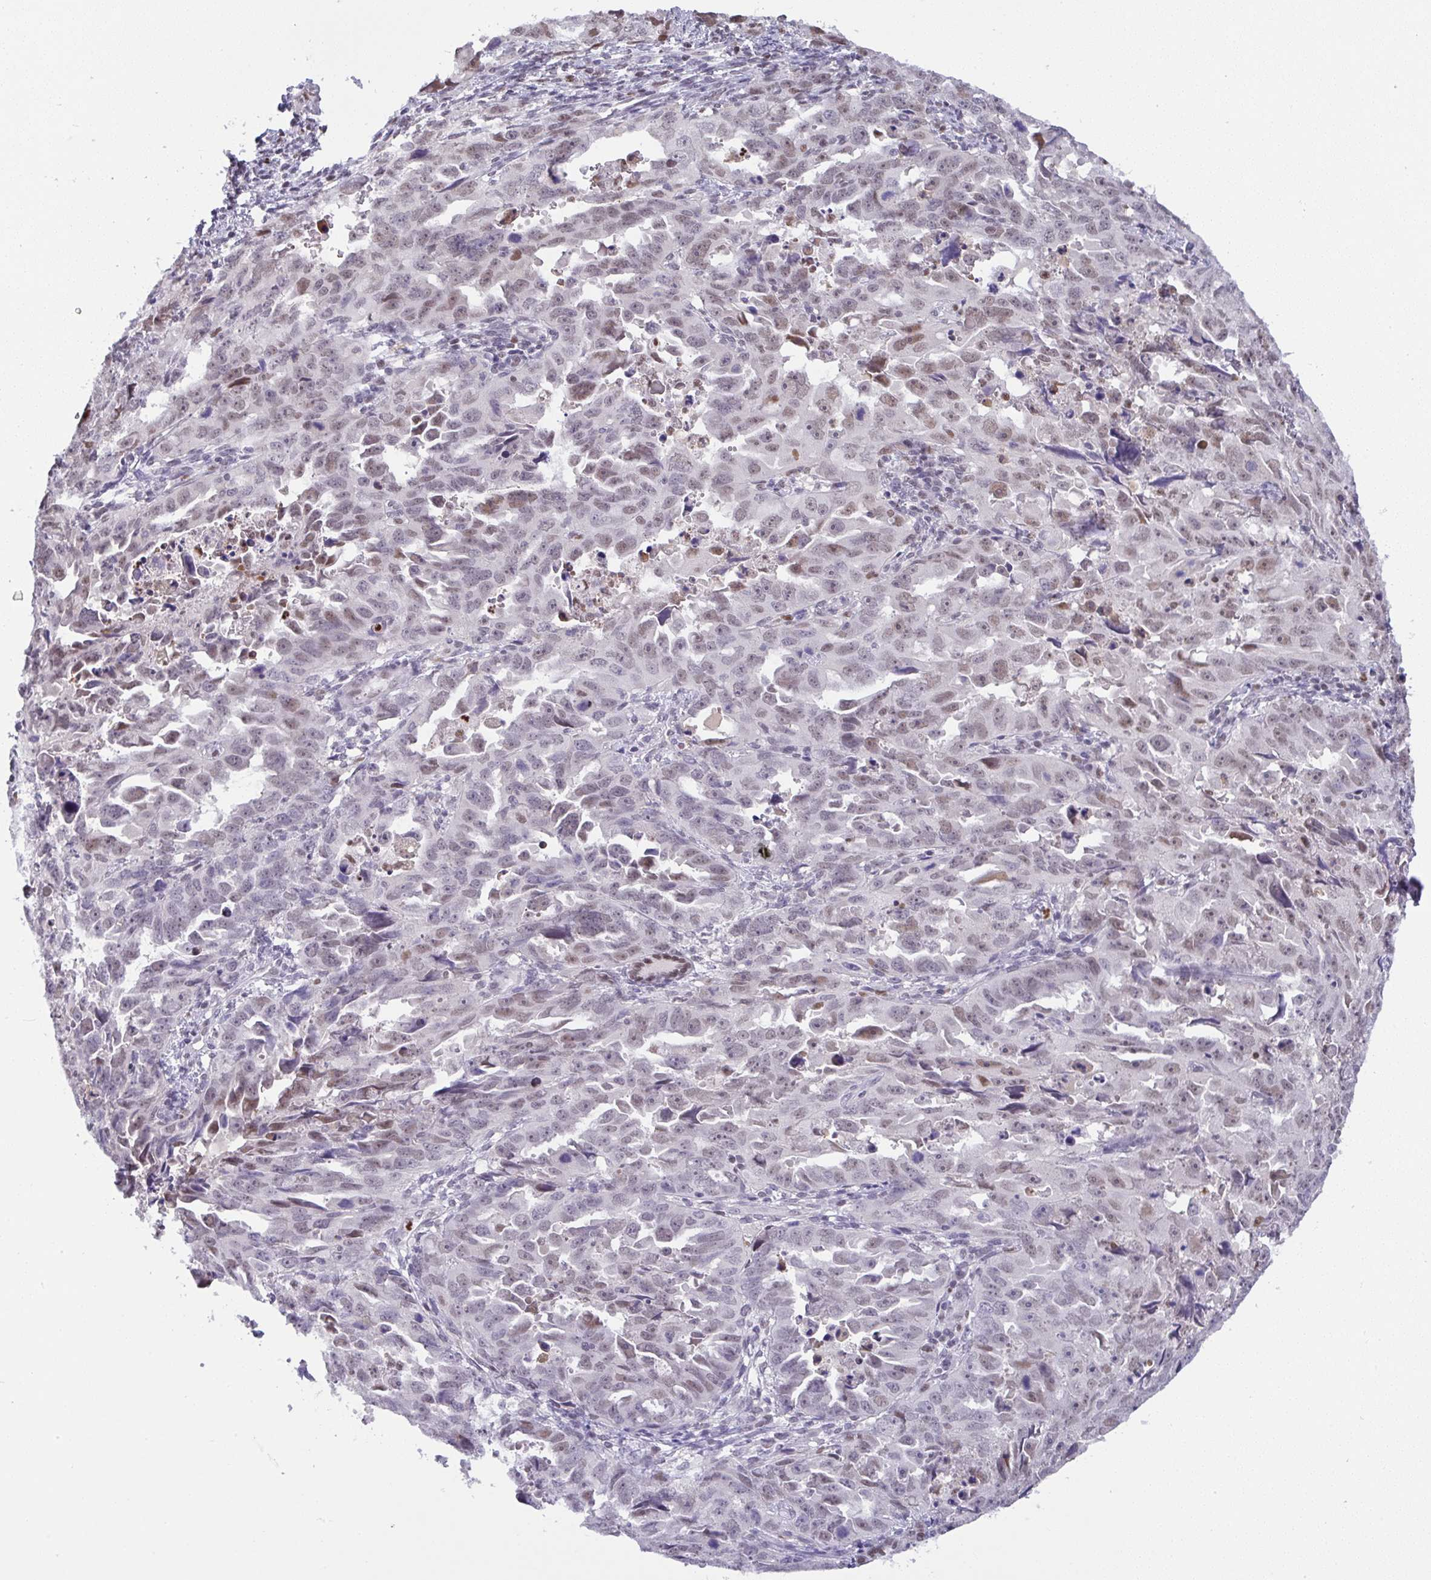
{"staining": {"intensity": "weak", "quantity": "25%-75%", "location": "nuclear"}, "tissue": "endometrial cancer", "cell_type": "Tumor cells", "image_type": "cancer", "snomed": [{"axis": "morphology", "description": "Adenocarcinoma, NOS"}, {"axis": "topography", "description": "Endometrium"}], "caption": "Immunohistochemistry micrograph of adenocarcinoma (endometrial) stained for a protein (brown), which exhibits low levels of weak nuclear positivity in about 25%-75% of tumor cells.", "gene": "BBX", "patient": {"sex": "female", "age": 65}}